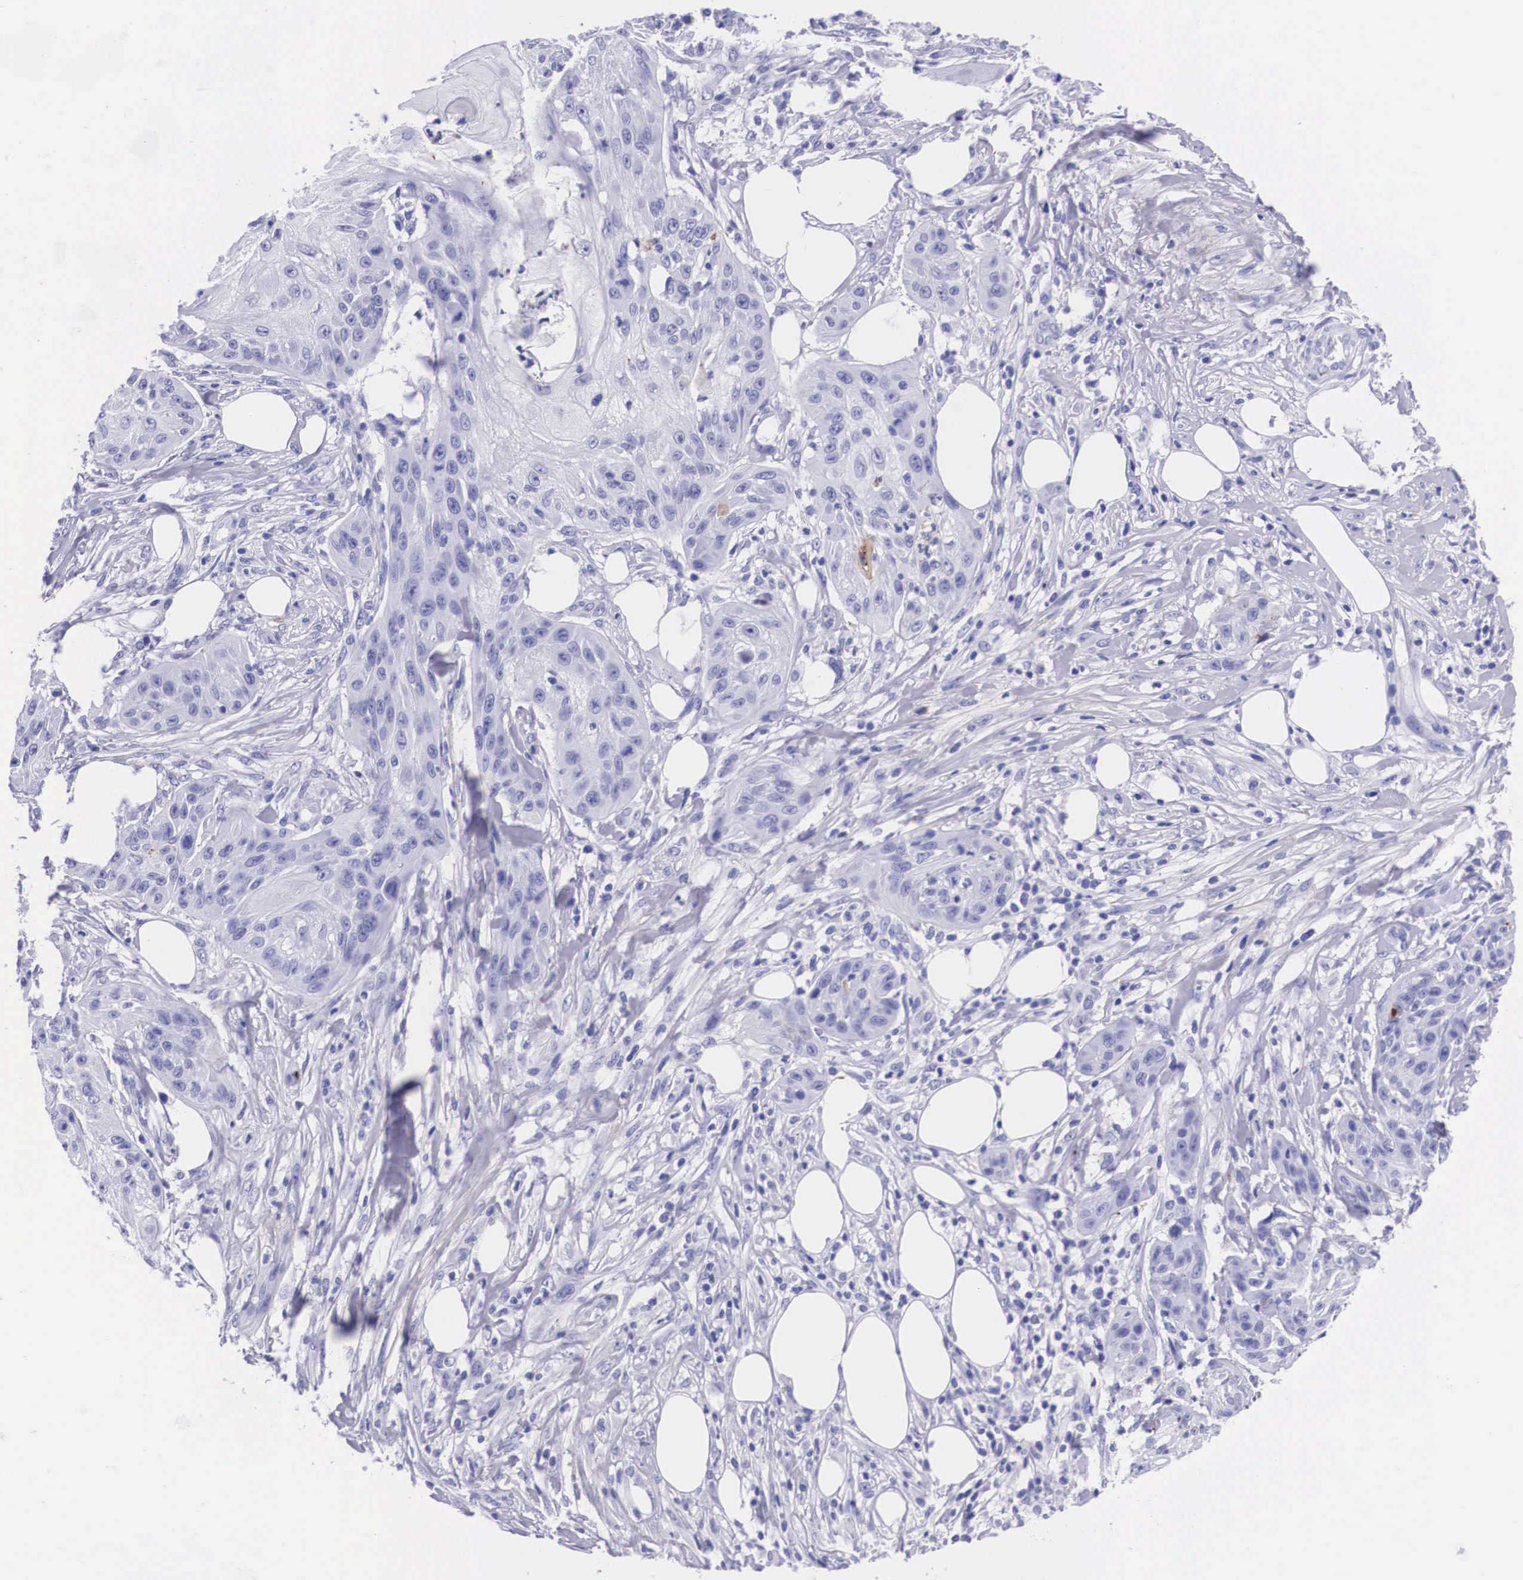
{"staining": {"intensity": "negative", "quantity": "none", "location": "none"}, "tissue": "skin cancer", "cell_type": "Tumor cells", "image_type": "cancer", "snomed": [{"axis": "morphology", "description": "Squamous cell carcinoma, NOS"}, {"axis": "topography", "description": "Skin"}], "caption": "This histopathology image is of squamous cell carcinoma (skin) stained with IHC to label a protein in brown with the nuclei are counter-stained blue. There is no staining in tumor cells.", "gene": "PLG", "patient": {"sex": "female", "age": 88}}